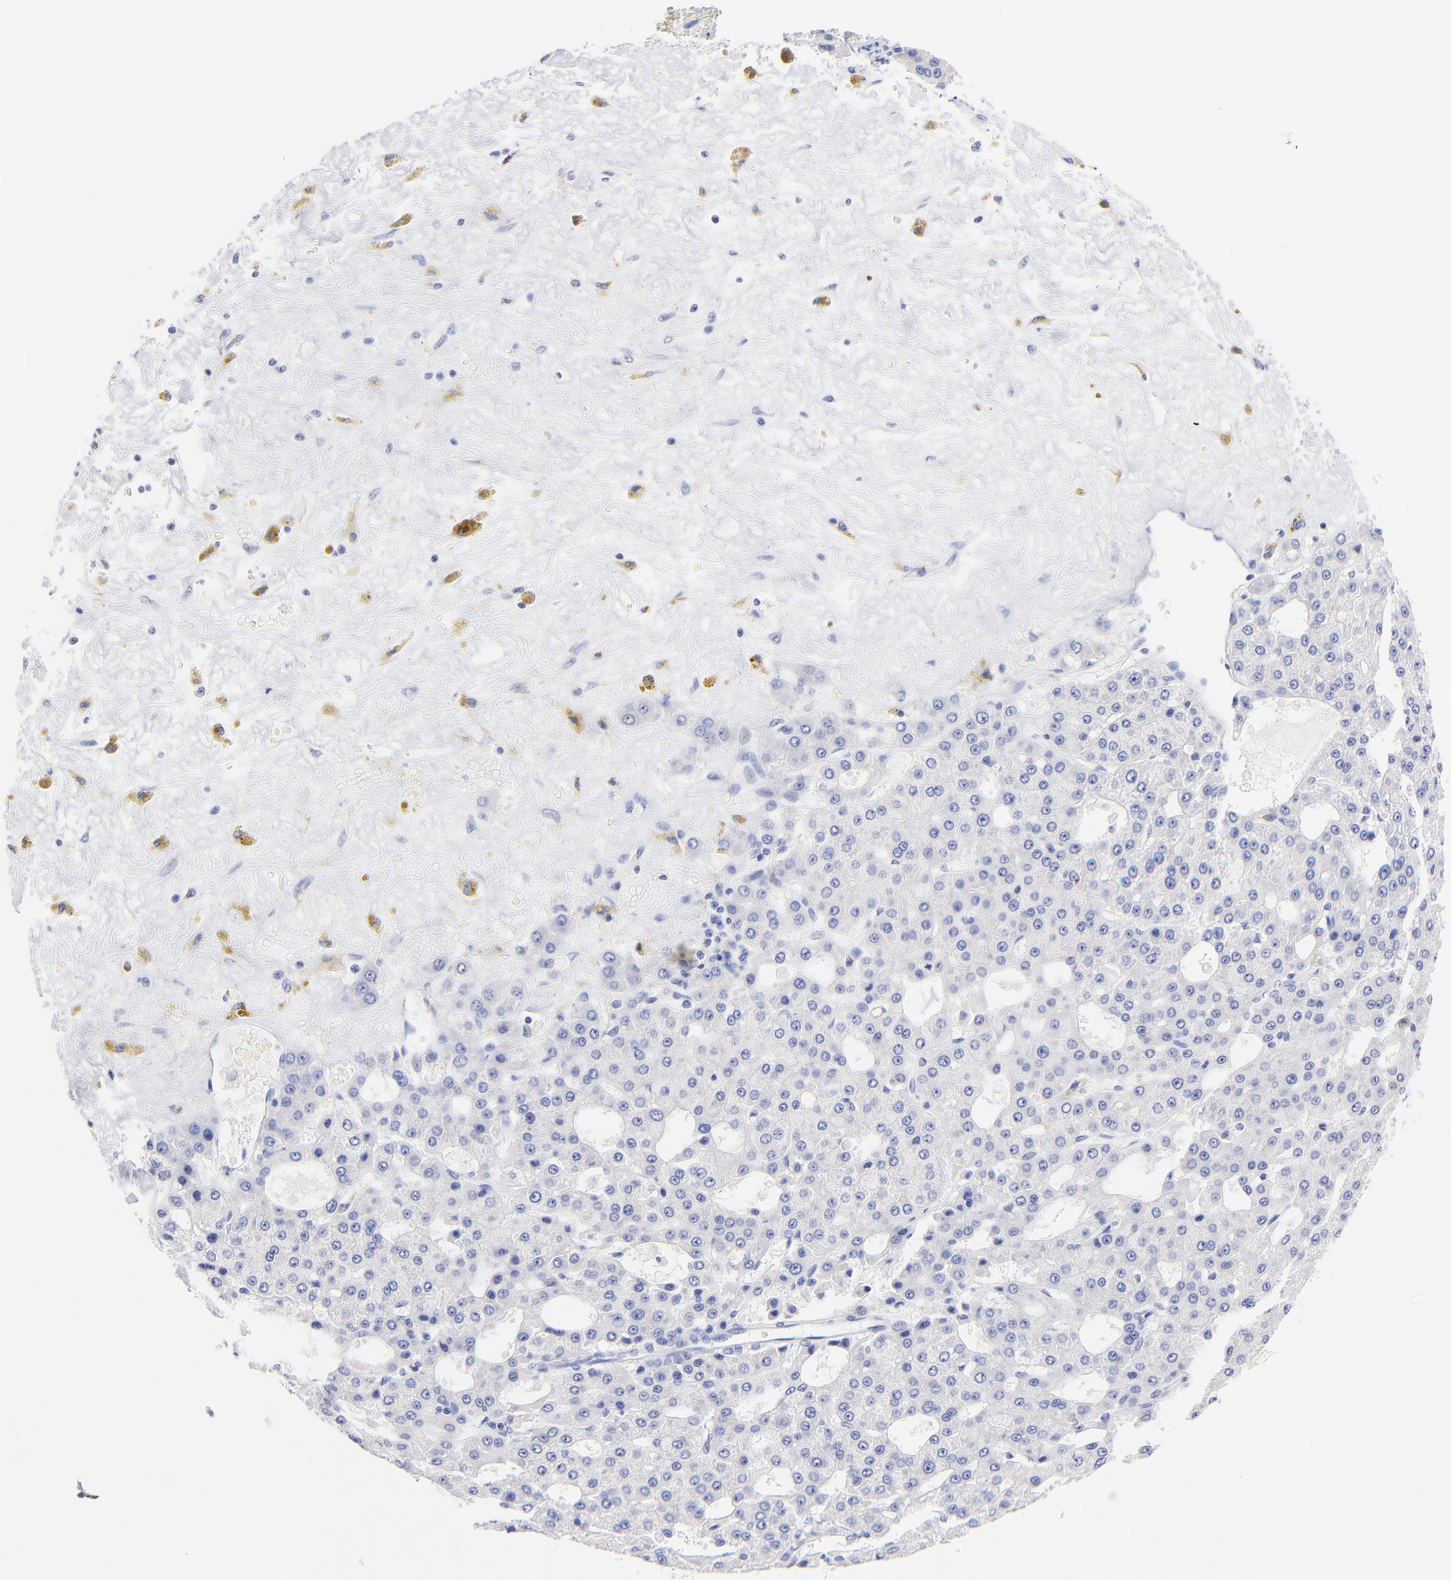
{"staining": {"intensity": "negative", "quantity": "none", "location": "none"}, "tissue": "liver cancer", "cell_type": "Tumor cells", "image_type": "cancer", "snomed": [{"axis": "morphology", "description": "Carcinoma, Hepatocellular, NOS"}, {"axis": "topography", "description": "Liver"}], "caption": "Tumor cells are negative for protein expression in human liver cancer.", "gene": "RAB3A", "patient": {"sex": "male", "age": 47}}